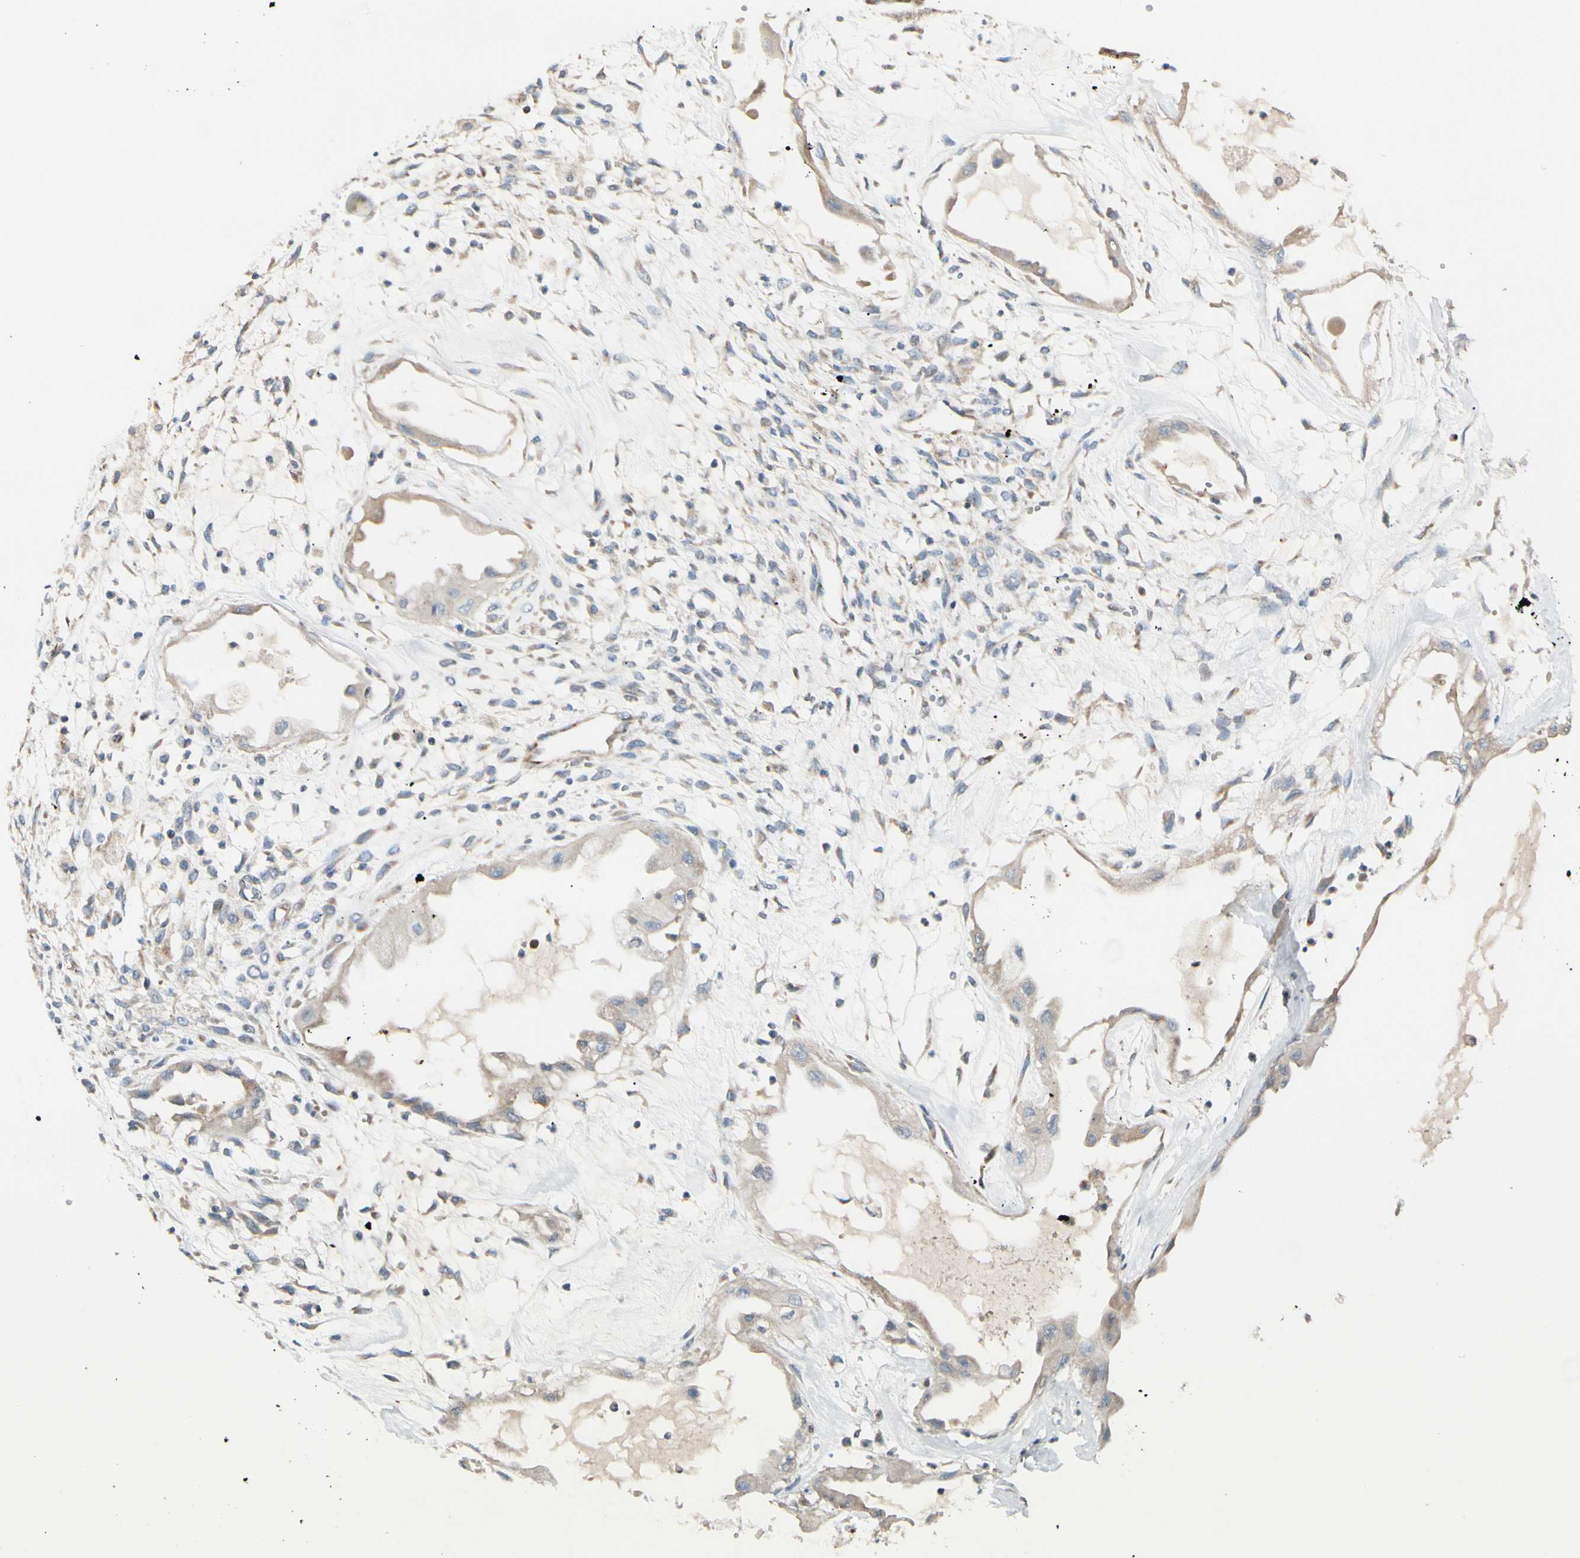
{"staining": {"intensity": "weak", "quantity": ">75%", "location": "cytoplasmic/membranous"}, "tissue": "ovarian cancer", "cell_type": "Tumor cells", "image_type": "cancer", "snomed": [{"axis": "morphology", "description": "Carcinoma, NOS"}, {"axis": "morphology", "description": "Carcinoma, endometroid"}, {"axis": "topography", "description": "Ovary"}], "caption": "A photomicrograph showing weak cytoplasmic/membranous staining in approximately >75% of tumor cells in ovarian carcinoma, as visualized by brown immunohistochemical staining.", "gene": "EPHA3", "patient": {"sex": "female", "age": 50}}